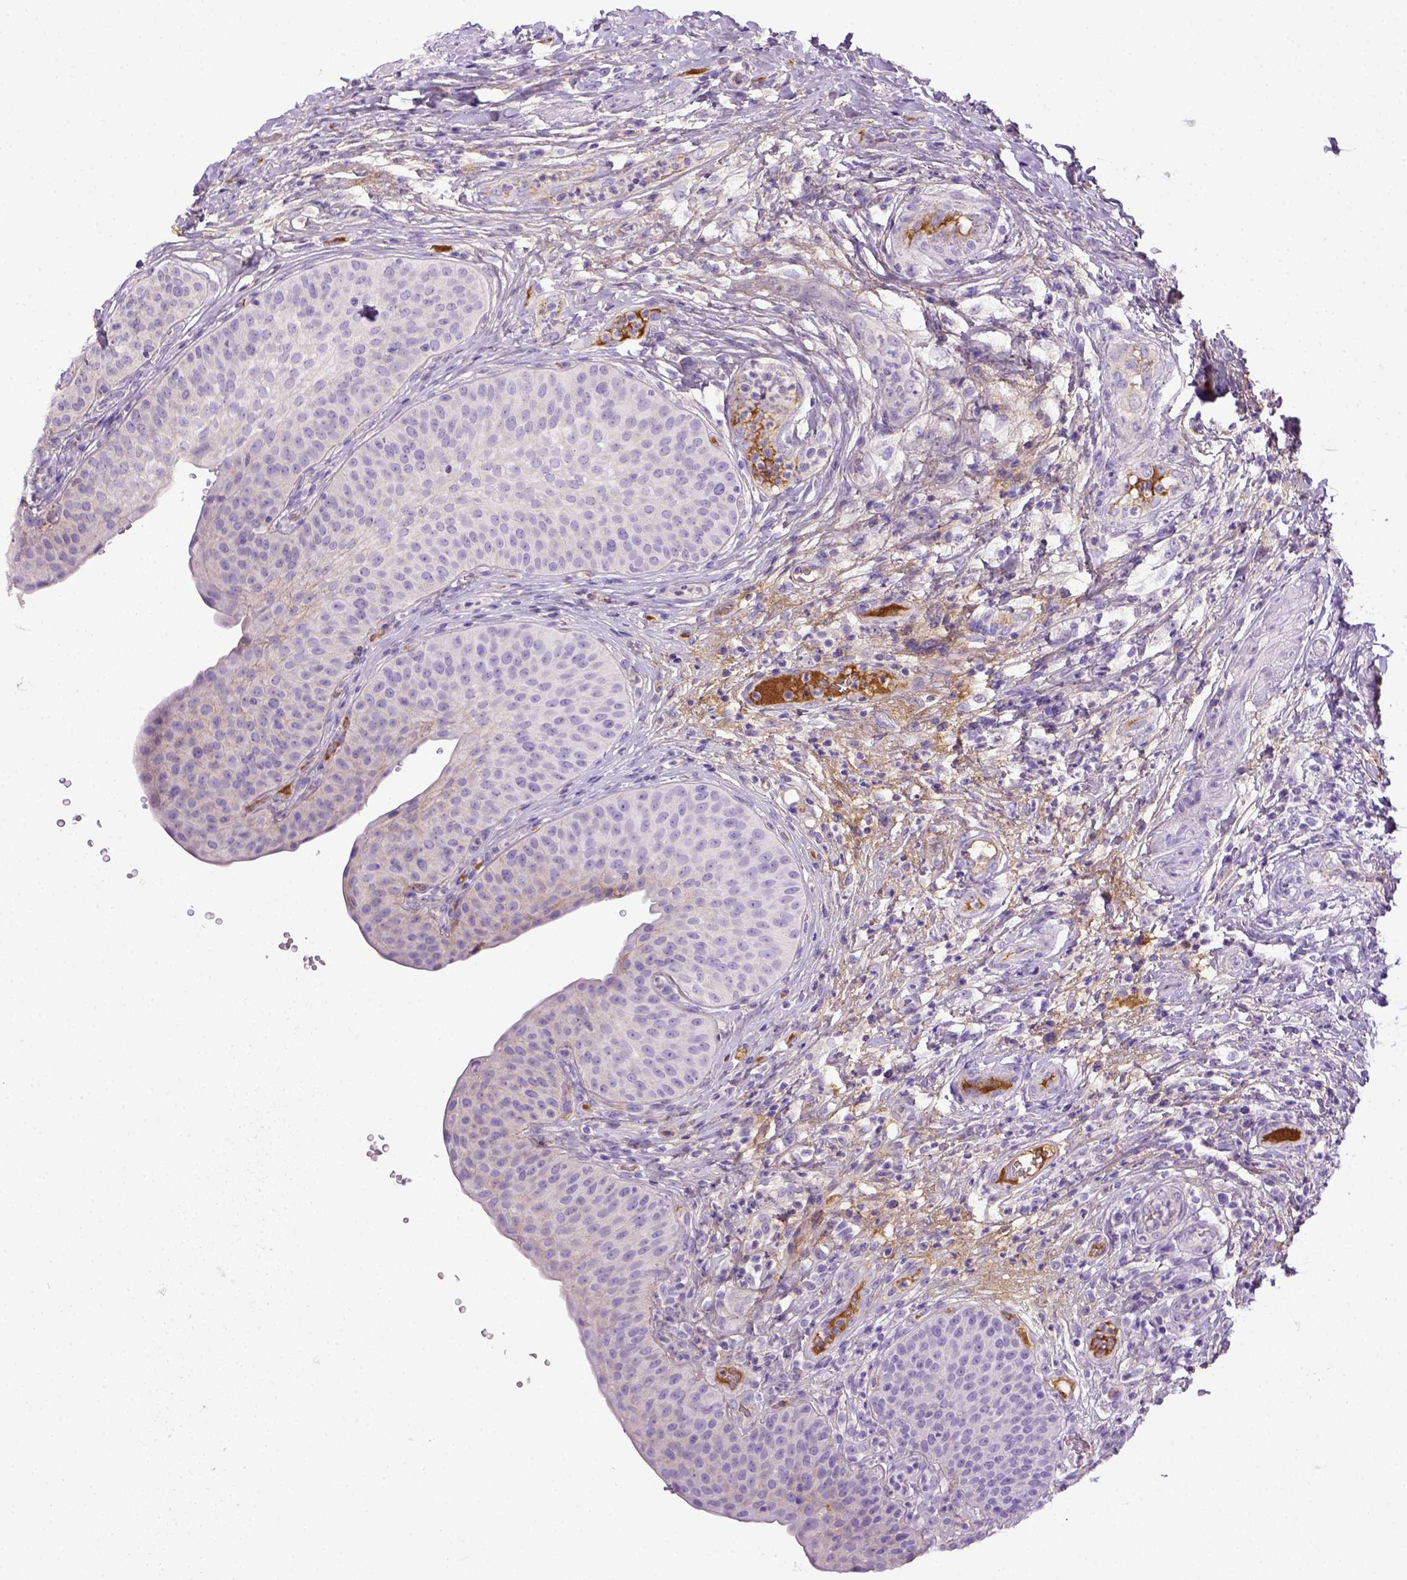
{"staining": {"intensity": "negative", "quantity": "none", "location": "none"}, "tissue": "urinary bladder", "cell_type": "Urothelial cells", "image_type": "normal", "snomed": [{"axis": "morphology", "description": "Normal tissue, NOS"}, {"axis": "topography", "description": "Urinary bladder"}], "caption": "IHC photomicrograph of benign urinary bladder: urinary bladder stained with DAB (3,3'-diaminobenzidine) exhibits no significant protein staining in urothelial cells.", "gene": "ITIH4", "patient": {"sex": "male", "age": 66}}